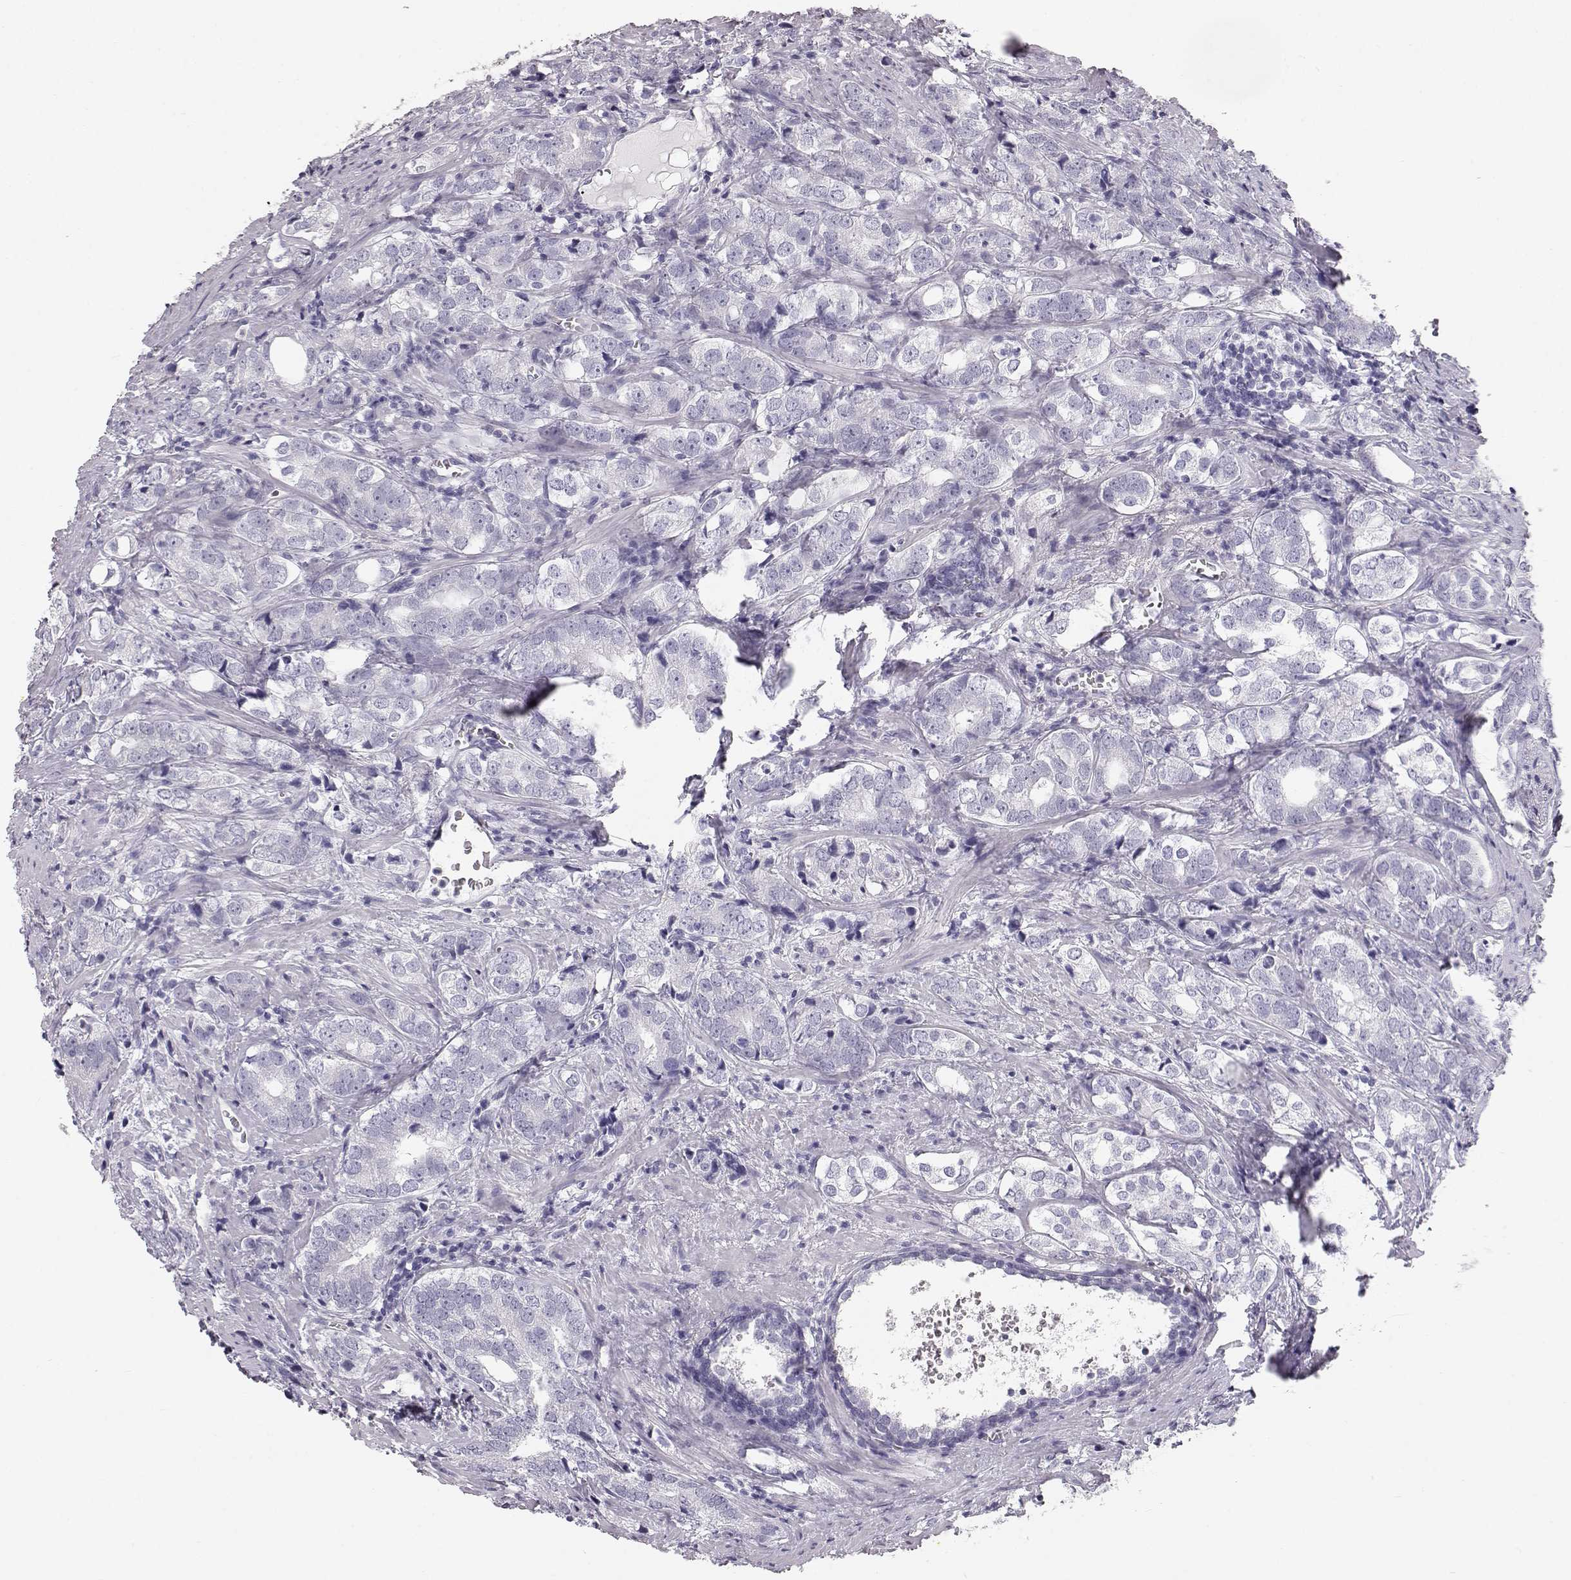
{"staining": {"intensity": "negative", "quantity": "none", "location": "none"}, "tissue": "prostate cancer", "cell_type": "Tumor cells", "image_type": "cancer", "snomed": [{"axis": "morphology", "description": "Adenocarcinoma, NOS"}, {"axis": "topography", "description": "Prostate and seminal vesicle, NOS"}], "caption": "A high-resolution micrograph shows immunohistochemistry (IHC) staining of prostate adenocarcinoma, which demonstrates no significant positivity in tumor cells. (DAB IHC, high magnification).", "gene": "KRT33A", "patient": {"sex": "male", "age": 63}}